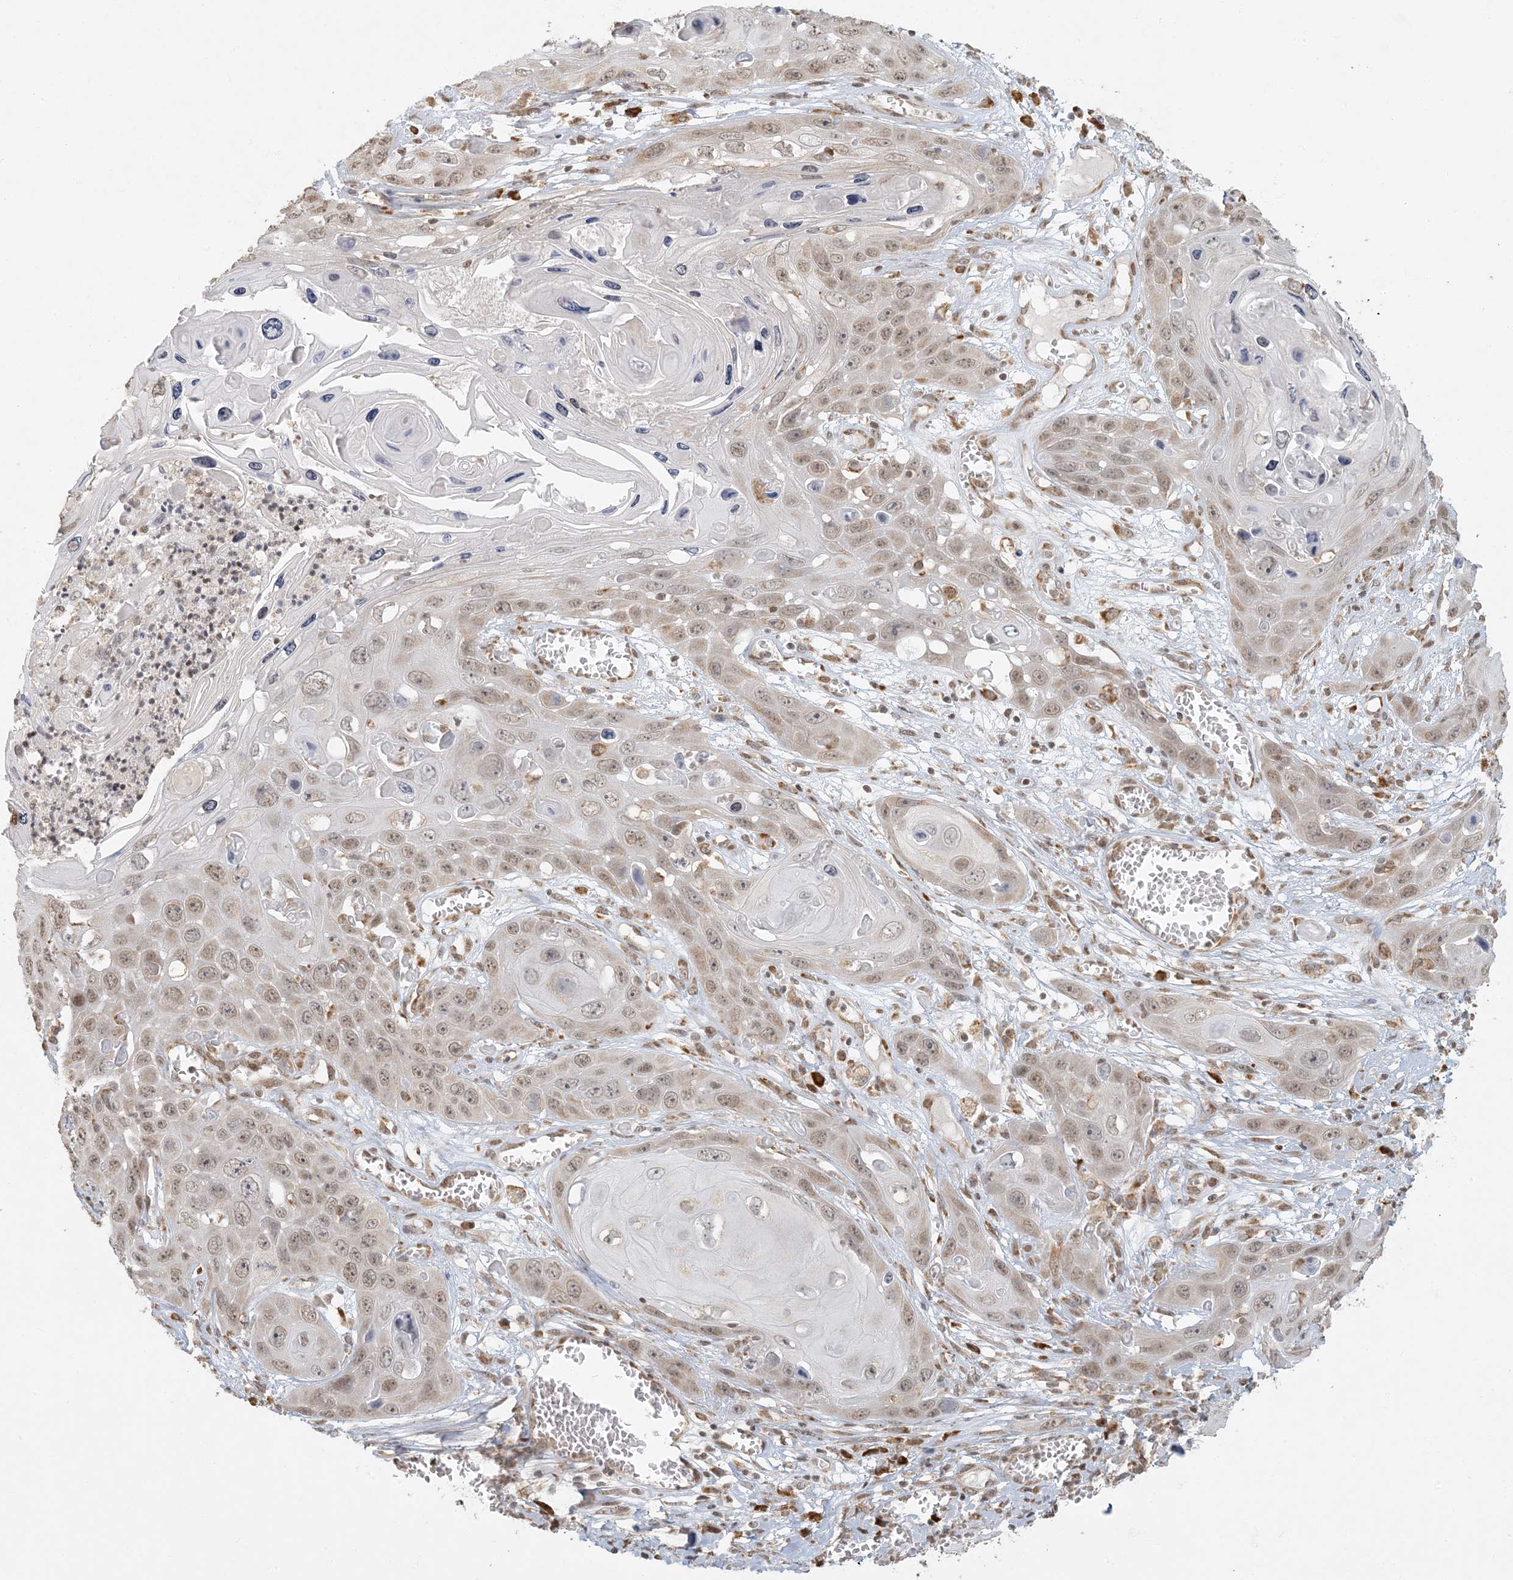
{"staining": {"intensity": "weak", "quantity": "25%-75%", "location": "nuclear"}, "tissue": "skin cancer", "cell_type": "Tumor cells", "image_type": "cancer", "snomed": [{"axis": "morphology", "description": "Squamous cell carcinoma, NOS"}, {"axis": "topography", "description": "Skin"}], "caption": "Approximately 25%-75% of tumor cells in human skin squamous cell carcinoma demonstrate weak nuclear protein staining as visualized by brown immunohistochemical staining.", "gene": "AK9", "patient": {"sex": "male", "age": 55}}